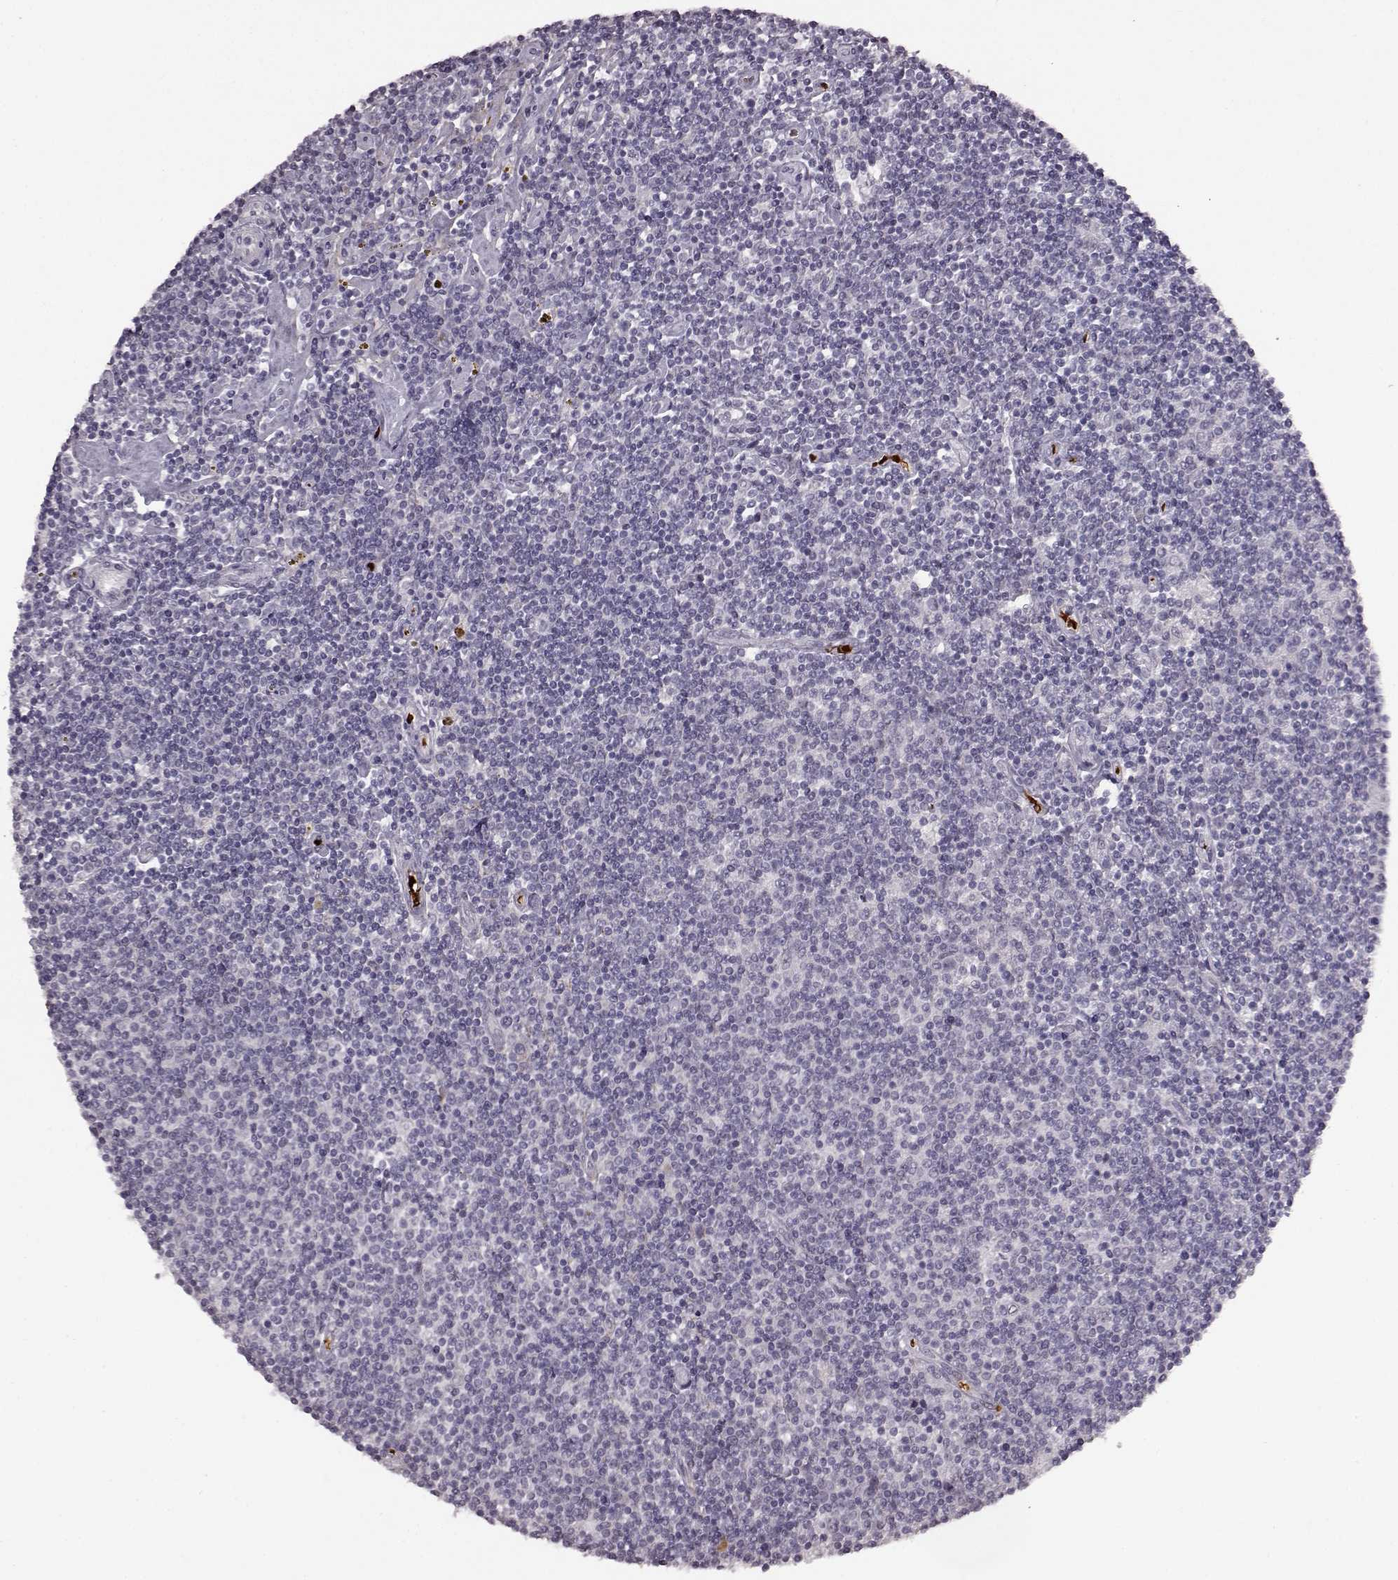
{"staining": {"intensity": "negative", "quantity": "none", "location": "none"}, "tissue": "lymphoma", "cell_type": "Tumor cells", "image_type": "cancer", "snomed": [{"axis": "morphology", "description": "Hodgkin's disease, NOS"}, {"axis": "topography", "description": "Lymph node"}], "caption": "A high-resolution histopathology image shows immunohistochemistry staining of Hodgkin's disease, which reveals no significant positivity in tumor cells.", "gene": "PROP1", "patient": {"sex": "male", "age": 40}}